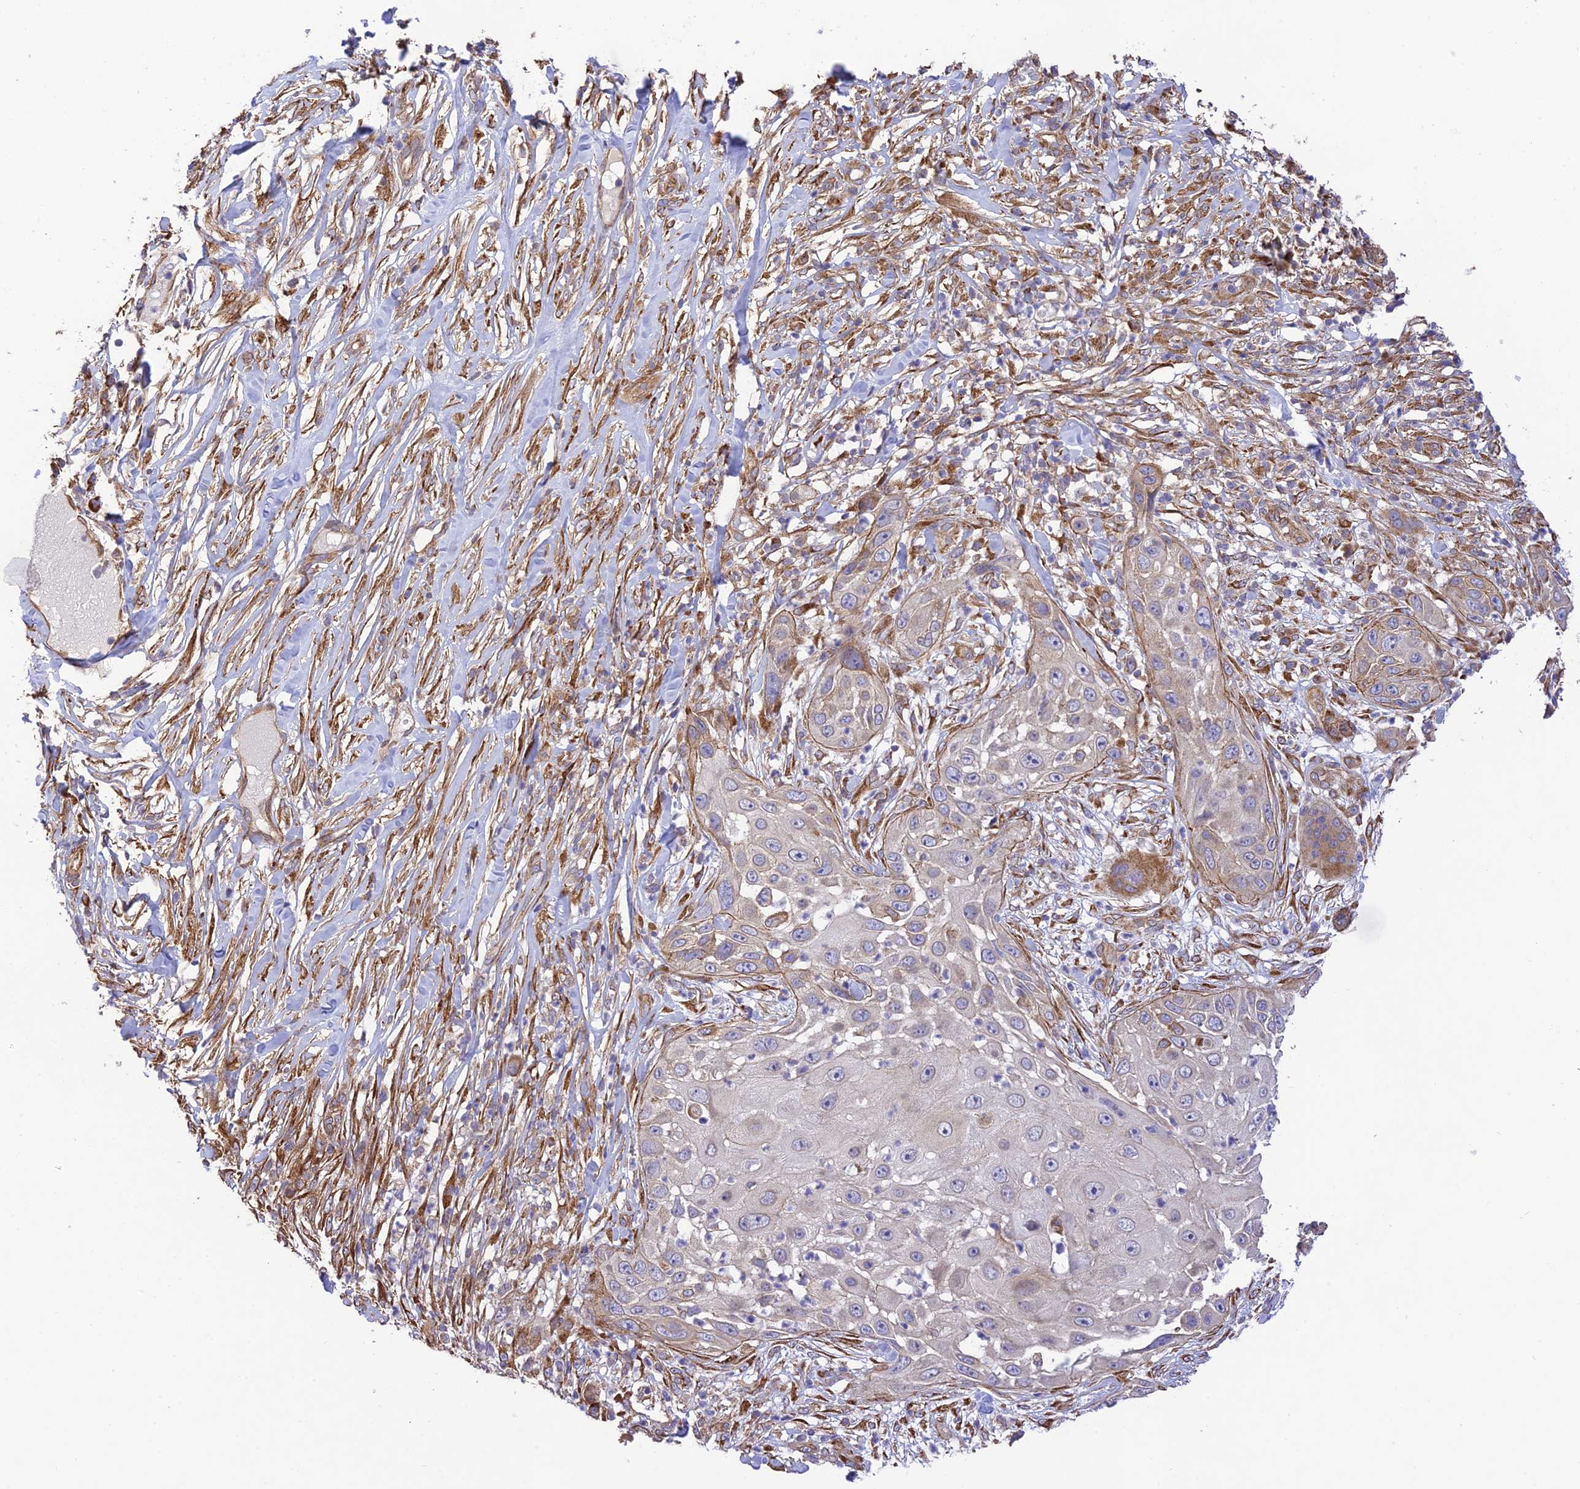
{"staining": {"intensity": "weak", "quantity": "<25%", "location": "cytoplasmic/membranous"}, "tissue": "skin cancer", "cell_type": "Tumor cells", "image_type": "cancer", "snomed": [{"axis": "morphology", "description": "Squamous cell carcinoma, NOS"}, {"axis": "topography", "description": "Skin"}], "caption": "Skin cancer stained for a protein using immunohistochemistry (IHC) exhibits no staining tumor cells.", "gene": "EXOC3L4", "patient": {"sex": "female", "age": 44}}